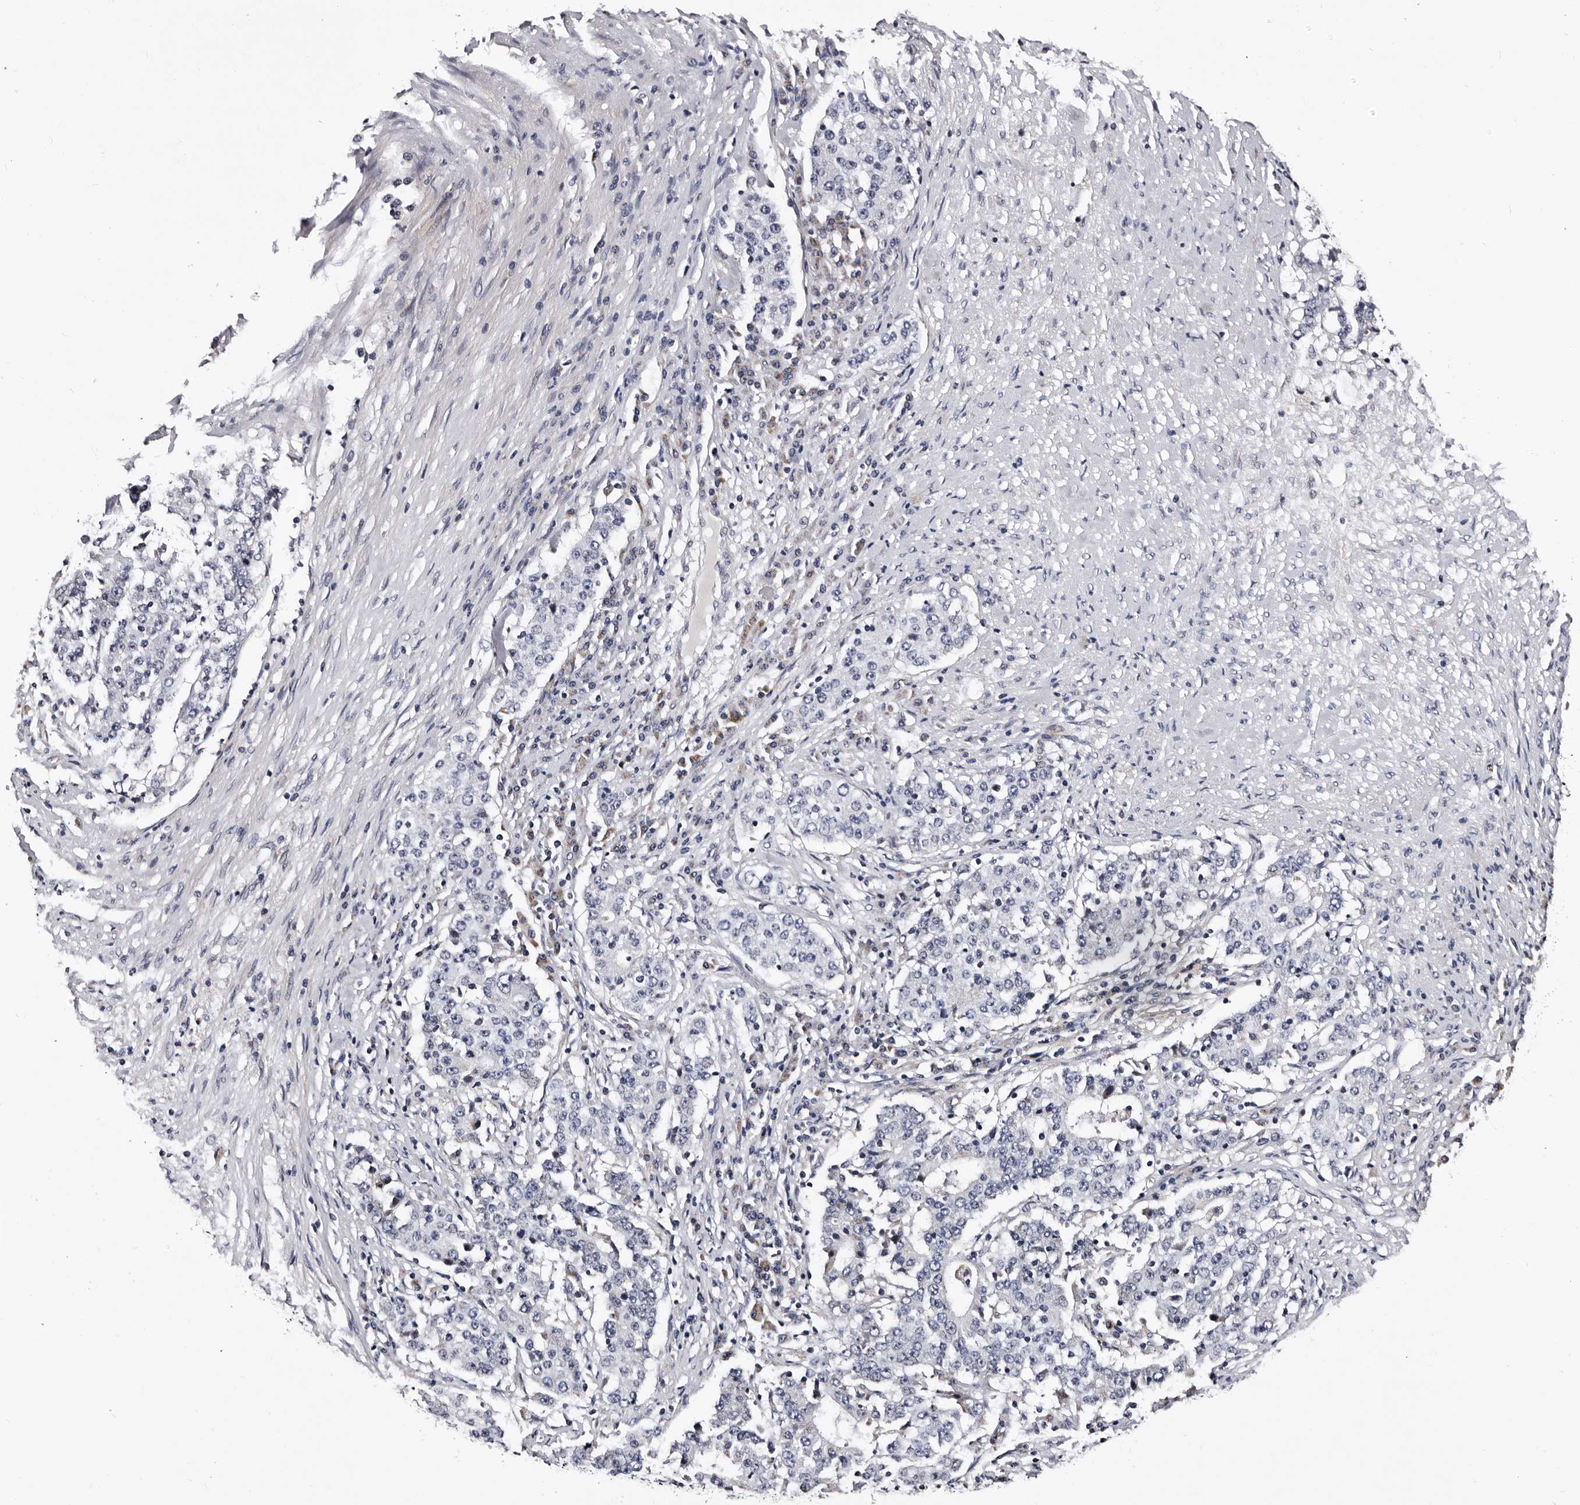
{"staining": {"intensity": "negative", "quantity": "none", "location": "none"}, "tissue": "stomach cancer", "cell_type": "Tumor cells", "image_type": "cancer", "snomed": [{"axis": "morphology", "description": "Adenocarcinoma, NOS"}, {"axis": "topography", "description": "Stomach"}], "caption": "Tumor cells show no significant protein positivity in adenocarcinoma (stomach).", "gene": "TAF4B", "patient": {"sex": "male", "age": 59}}